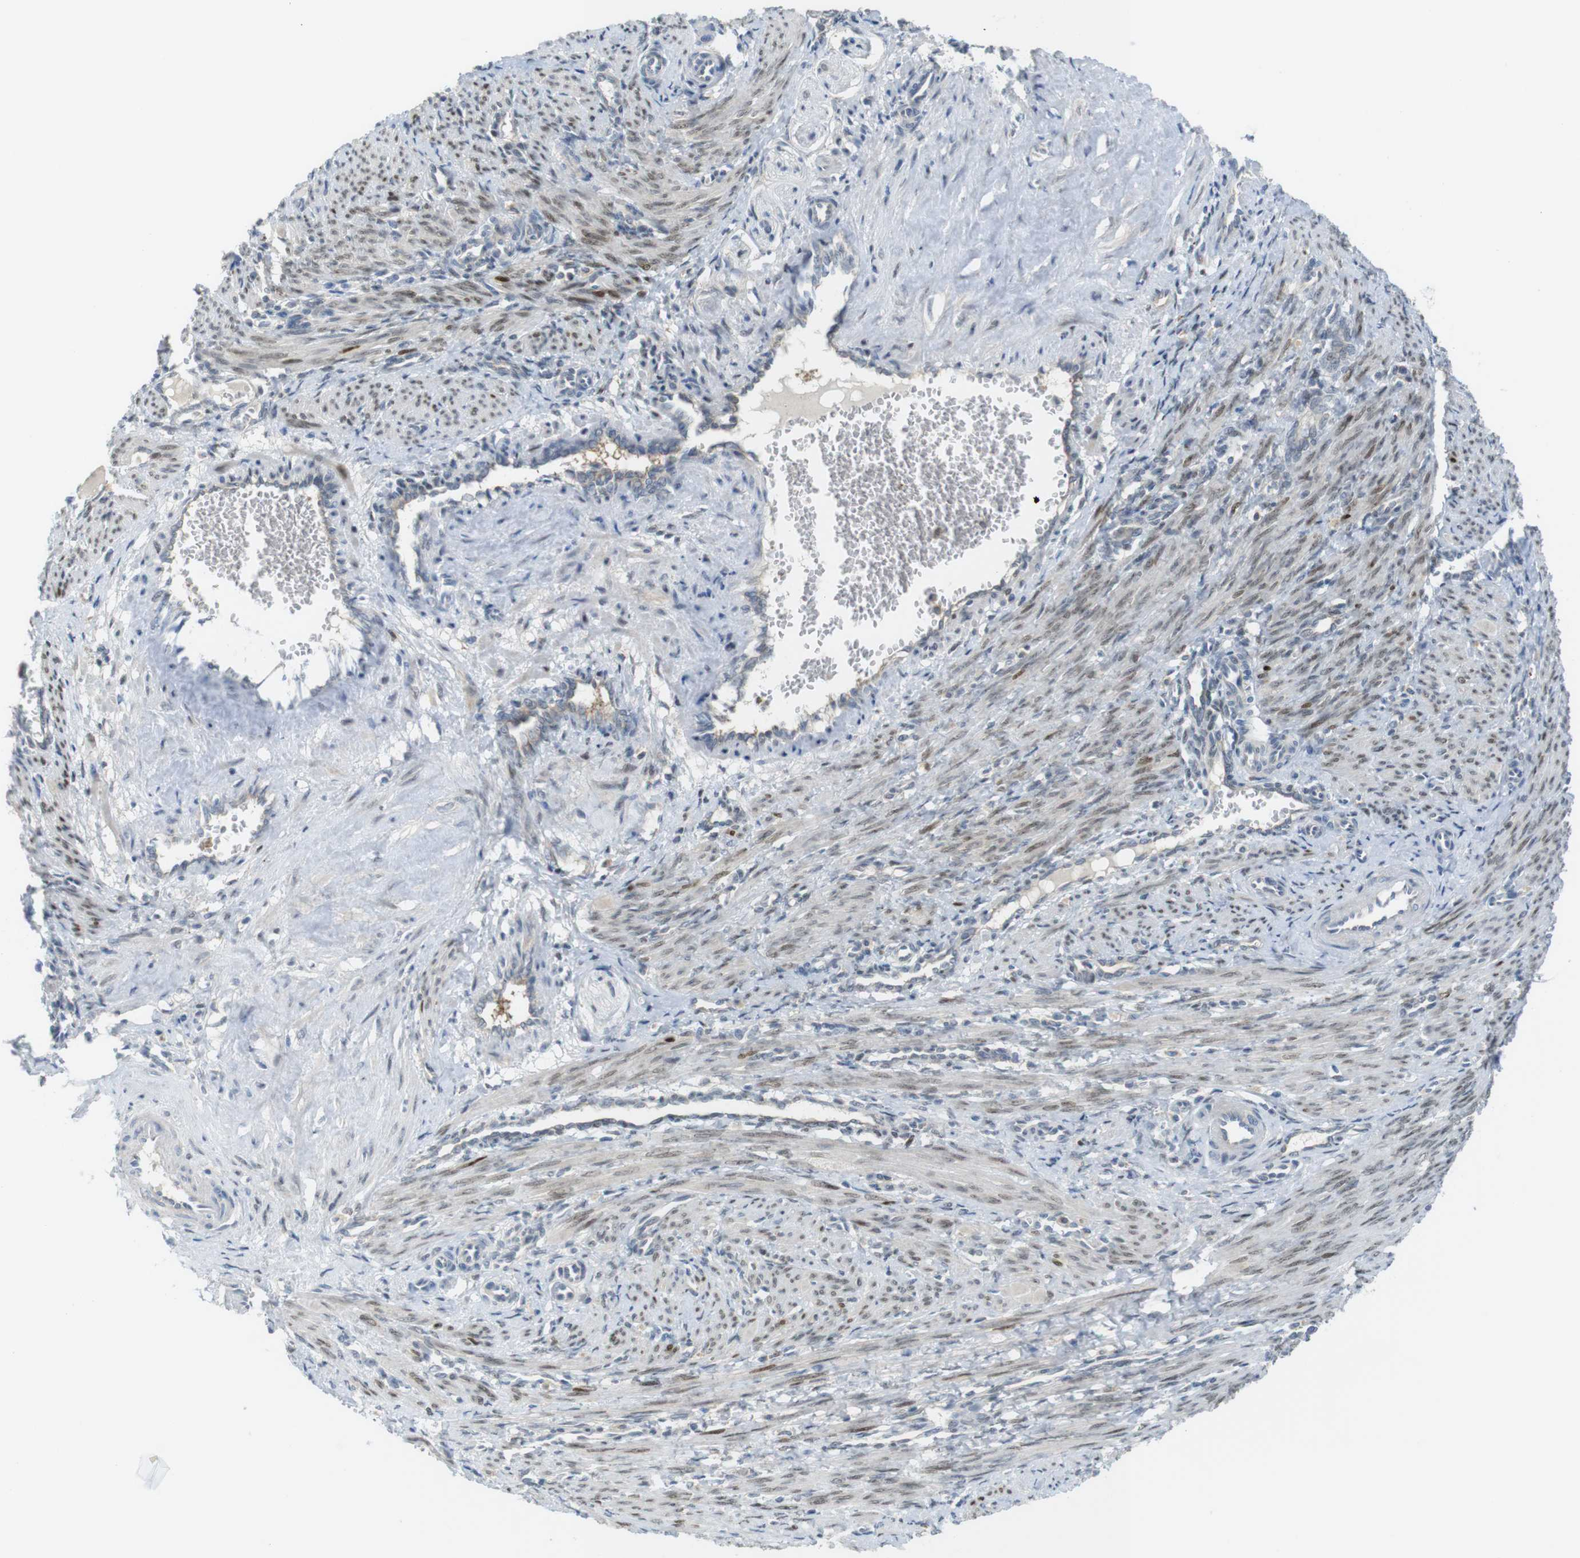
{"staining": {"intensity": "weak", "quantity": "<25%", "location": "nuclear"}, "tissue": "smooth muscle", "cell_type": "Smooth muscle cells", "image_type": "normal", "snomed": [{"axis": "morphology", "description": "Normal tissue, NOS"}, {"axis": "topography", "description": "Endometrium"}], "caption": "High magnification brightfield microscopy of unremarkable smooth muscle stained with DAB (brown) and counterstained with hematoxylin (blue): smooth muscle cells show no significant staining. The staining was performed using DAB to visualize the protein expression in brown, while the nuclei were stained in blue with hematoxylin (Magnification: 20x).", "gene": "RCC1", "patient": {"sex": "female", "age": 33}}